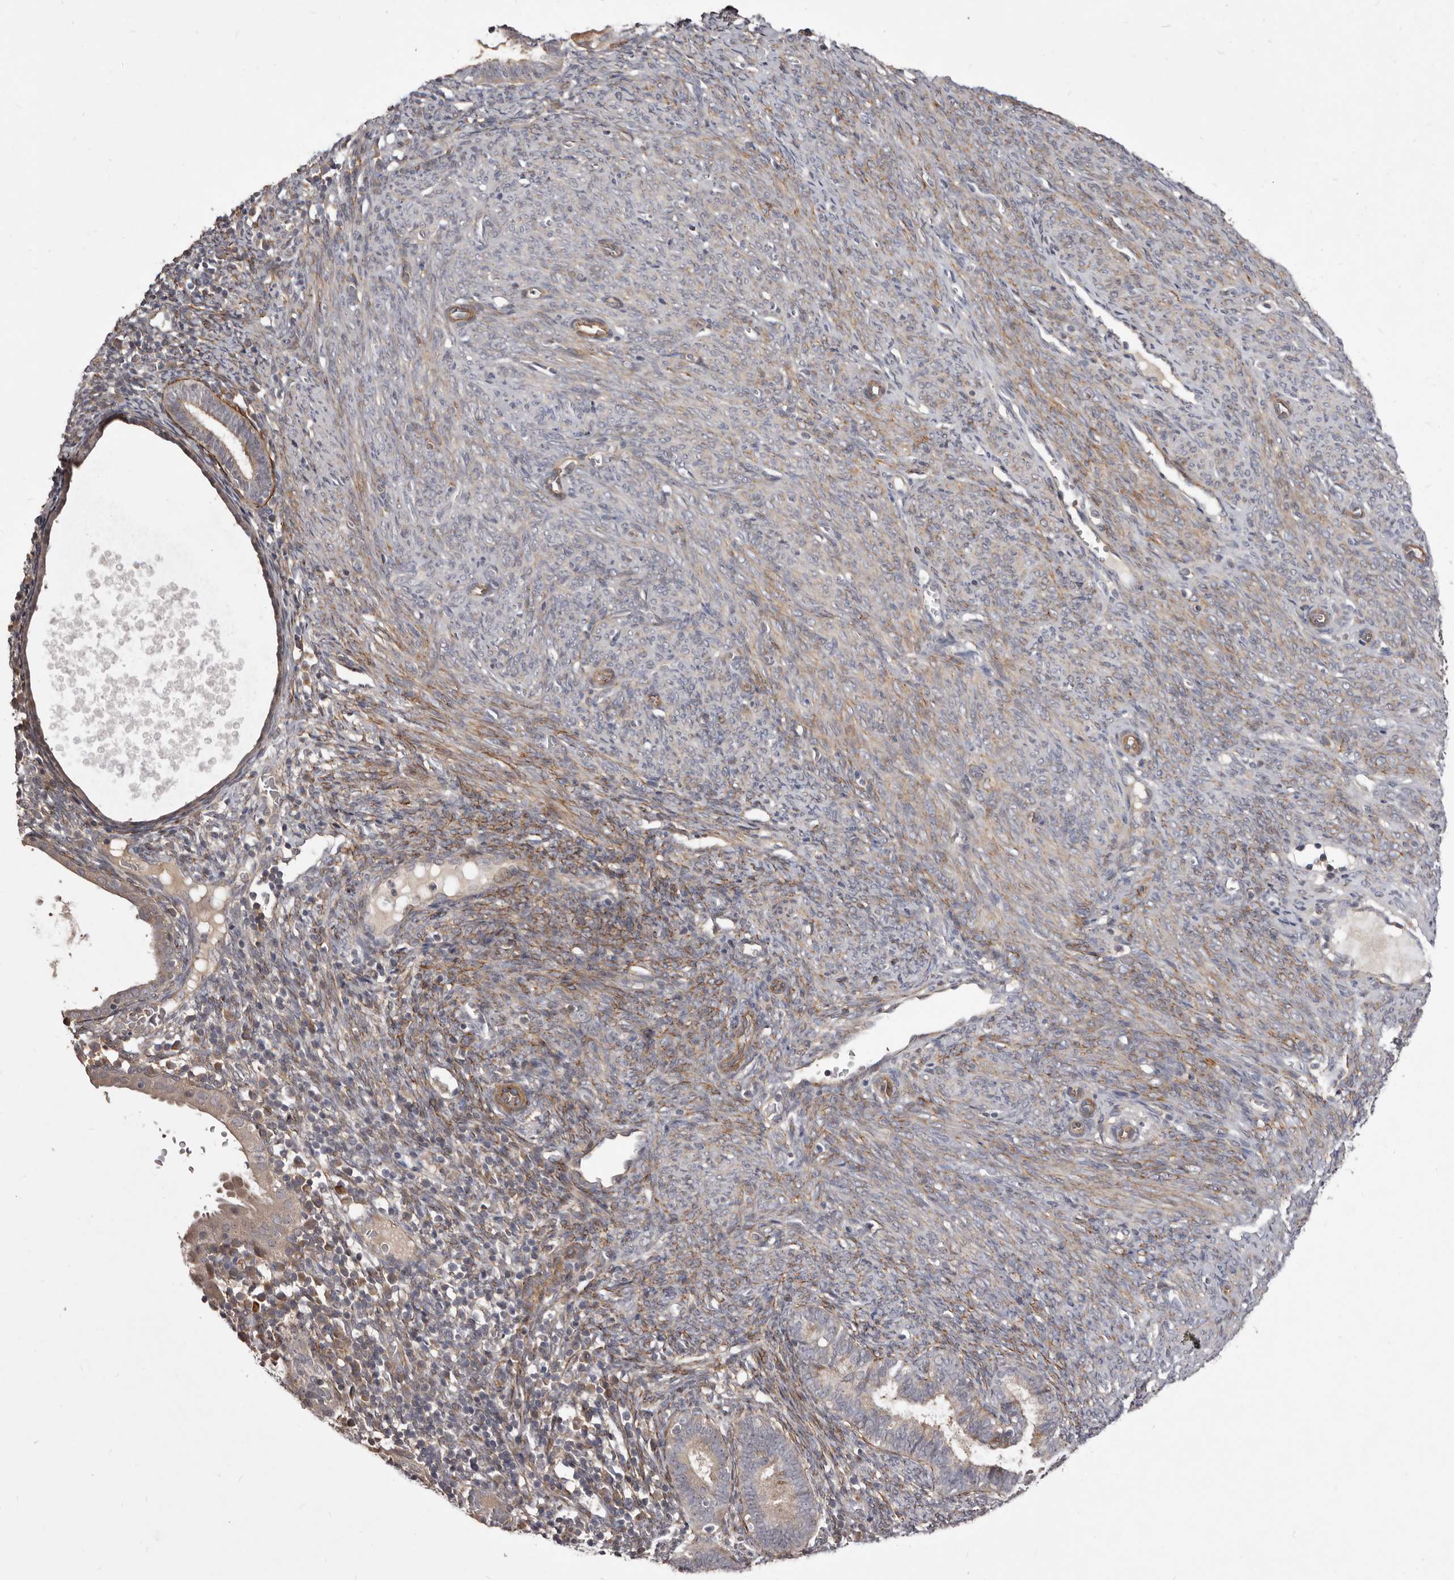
{"staining": {"intensity": "weak", "quantity": "25%-75%", "location": "cytoplasmic/membranous"}, "tissue": "endometrial cancer", "cell_type": "Tumor cells", "image_type": "cancer", "snomed": [{"axis": "morphology", "description": "Adenocarcinoma, NOS"}, {"axis": "topography", "description": "Uterus"}], "caption": "Adenocarcinoma (endometrial) stained with a protein marker reveals weak staining in tumor cells.", "gene": "HBS1L", "patient": {"sex": "female", "age": 77}}